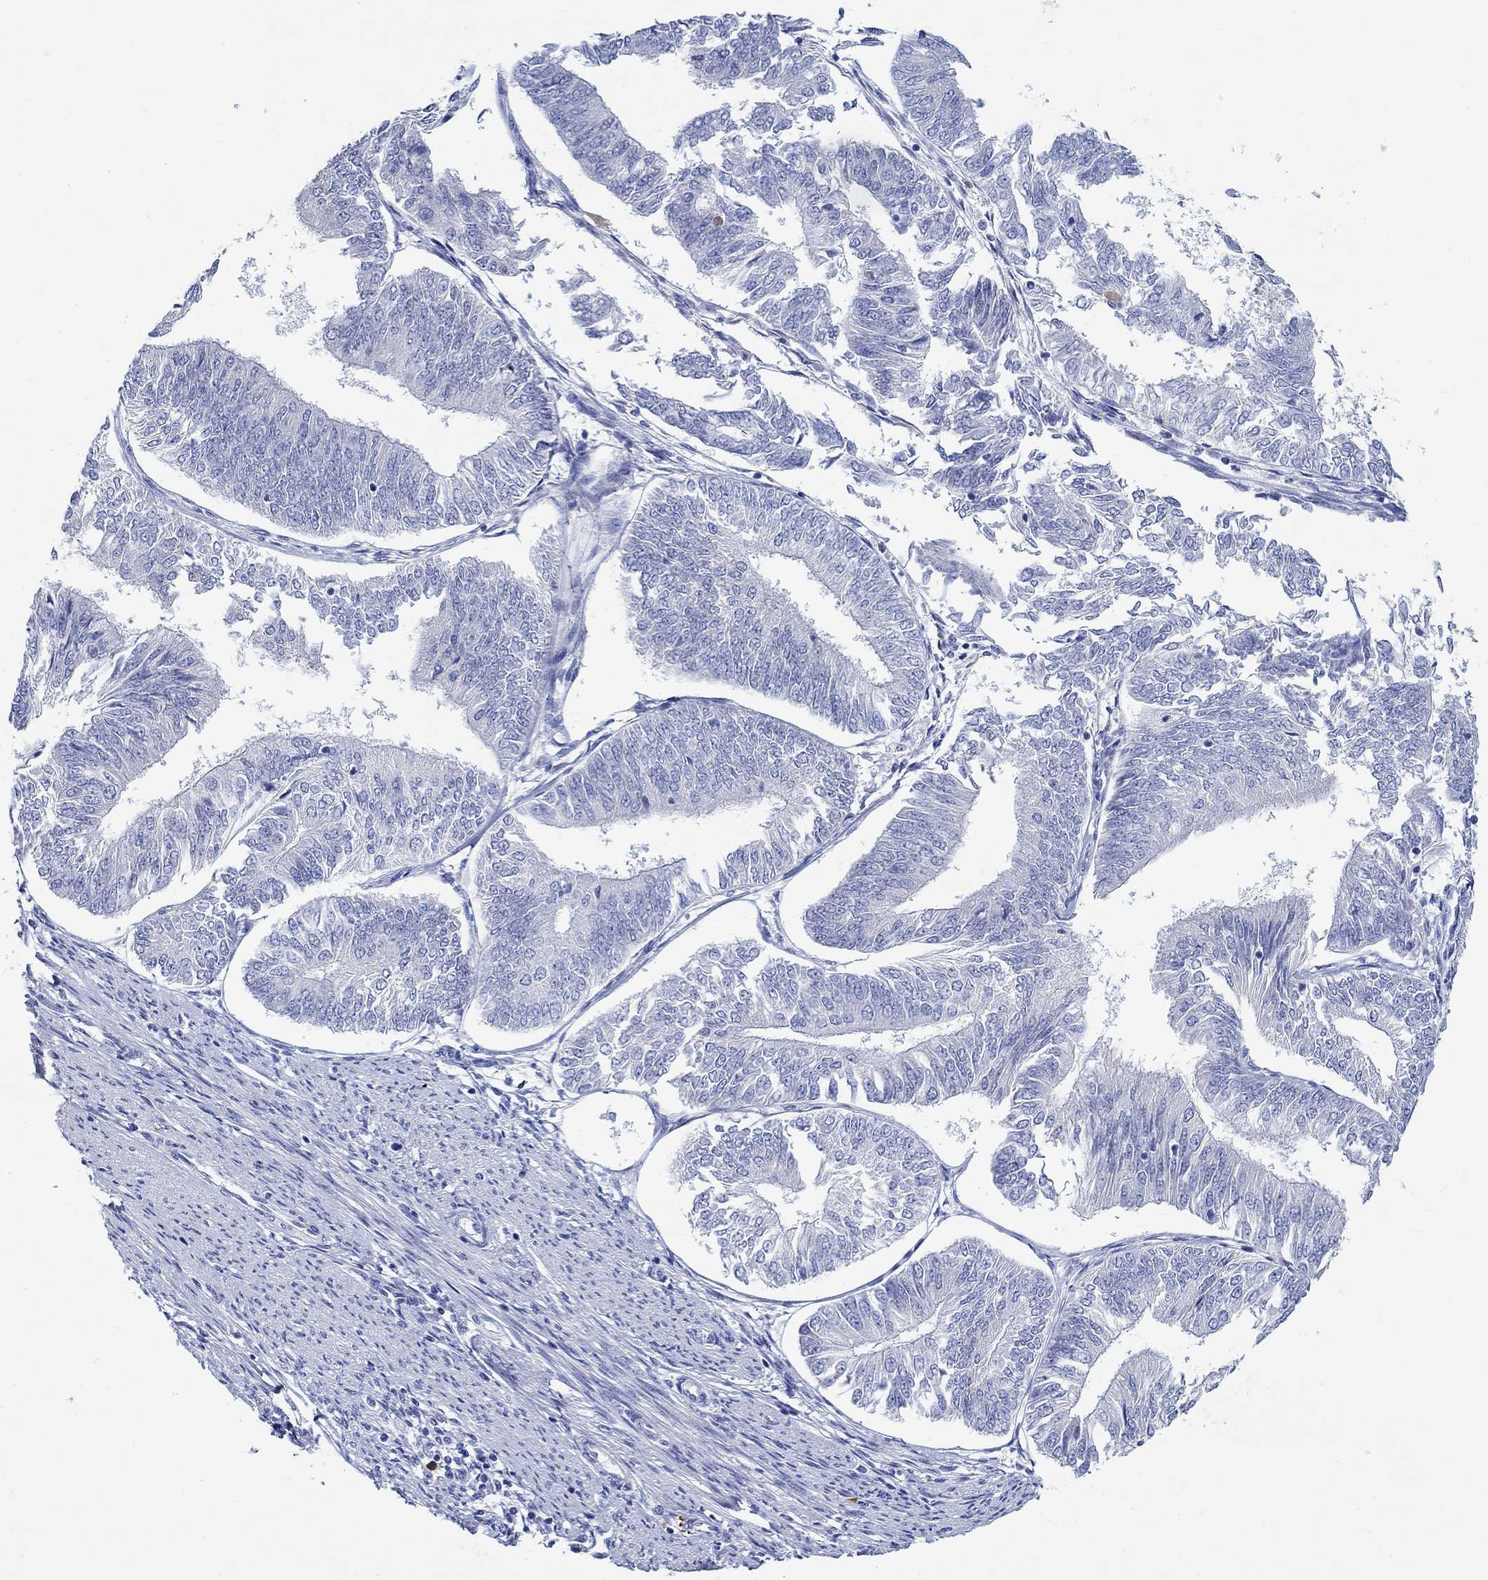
{"staining": {"intensity": "negative", "quantity": "none", "location": "none"}, "tissue": "endometrial cancer", "cell_type": "Tumor cells", "image_type": "cancer", "snomed": [{"axis": "morphology", "description": "Adenocarcinoma, NOS"}, {"axis": "topography", "description": "Endometrium"}], "caption": "Immunohistochemistry (IHC) micrograph of neoplastic tissue: human adenocarcinoma (endometrial) stained with DAB exhibits no significant protein staining in tumor cells. (DAB immunohistochemistry (IHC) with hematoxylin counter stain).", "gene": "P2RY6", "patient": {"sex": "female", "age": 58}}